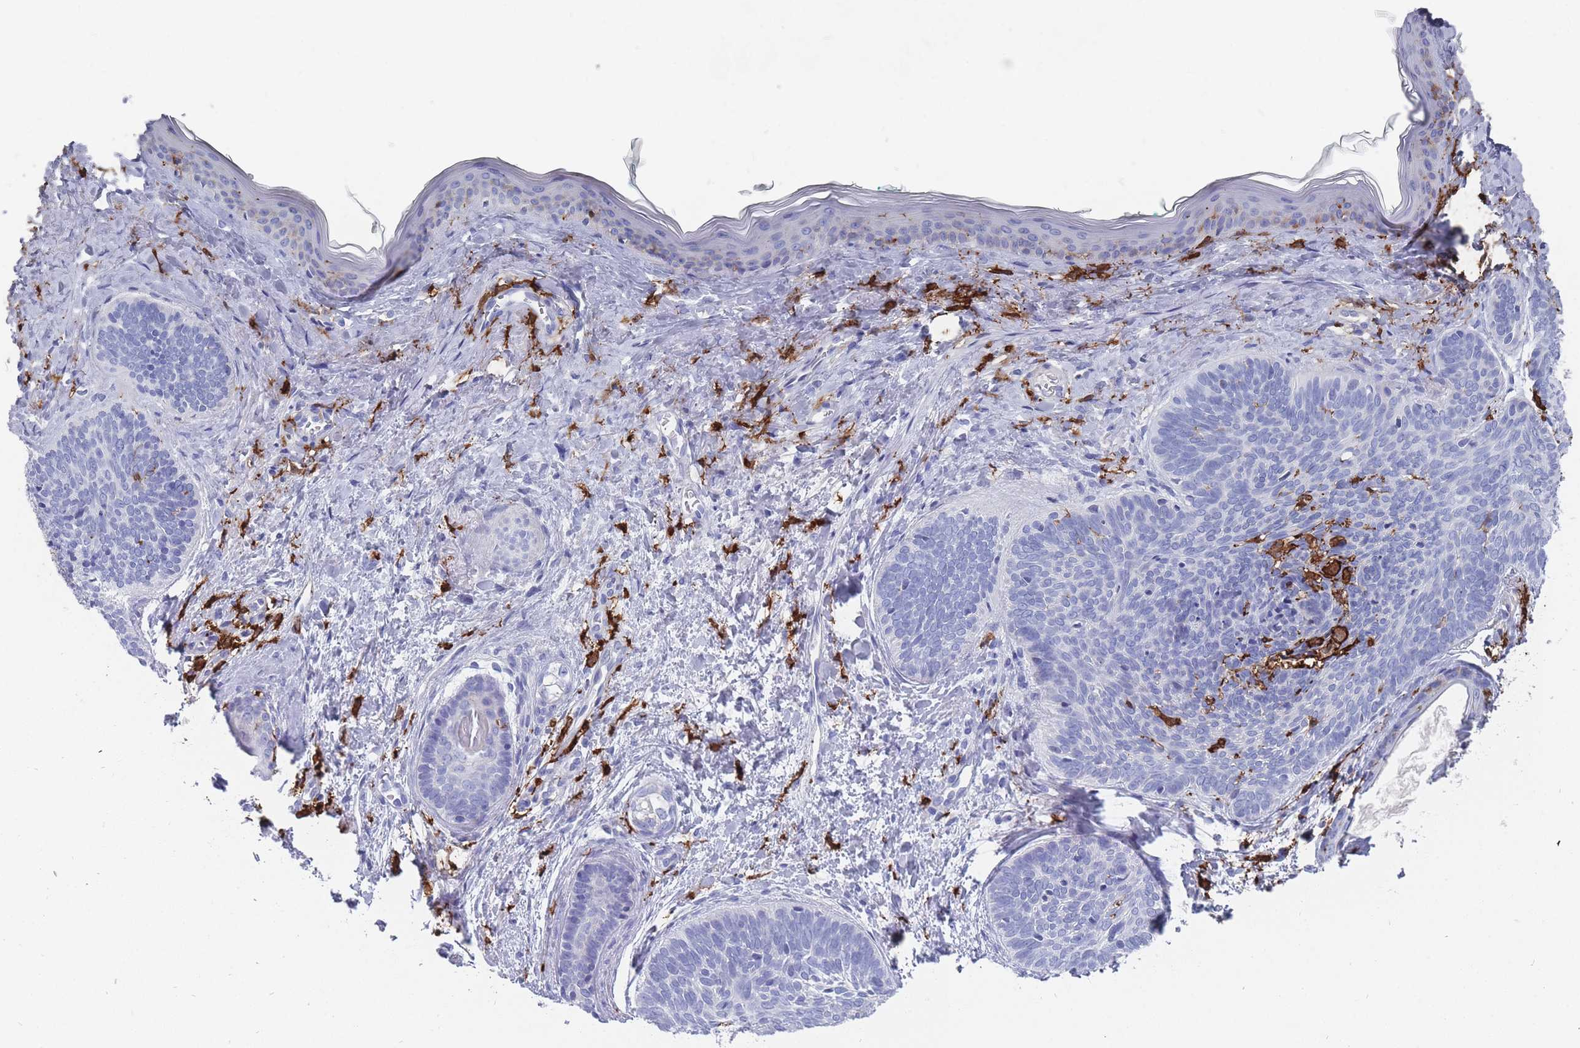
{"staining": {"intensity": "negative", "quantity": "none", "location": "none"}, "tissue": "skin cancer", "cell_type": "Tumor cells", "image_type": "cancer", "snomed": [{"axis": "morphology", "description": "Basal cell carcinoma"}, {"axis": "topography", "description": "Skin"}], "caption": "There is no significant staining in tumor cells of basal cell carcinoma (skin).", "gene": "AIF1", "patient": {"sex": "female", "age": 81}}